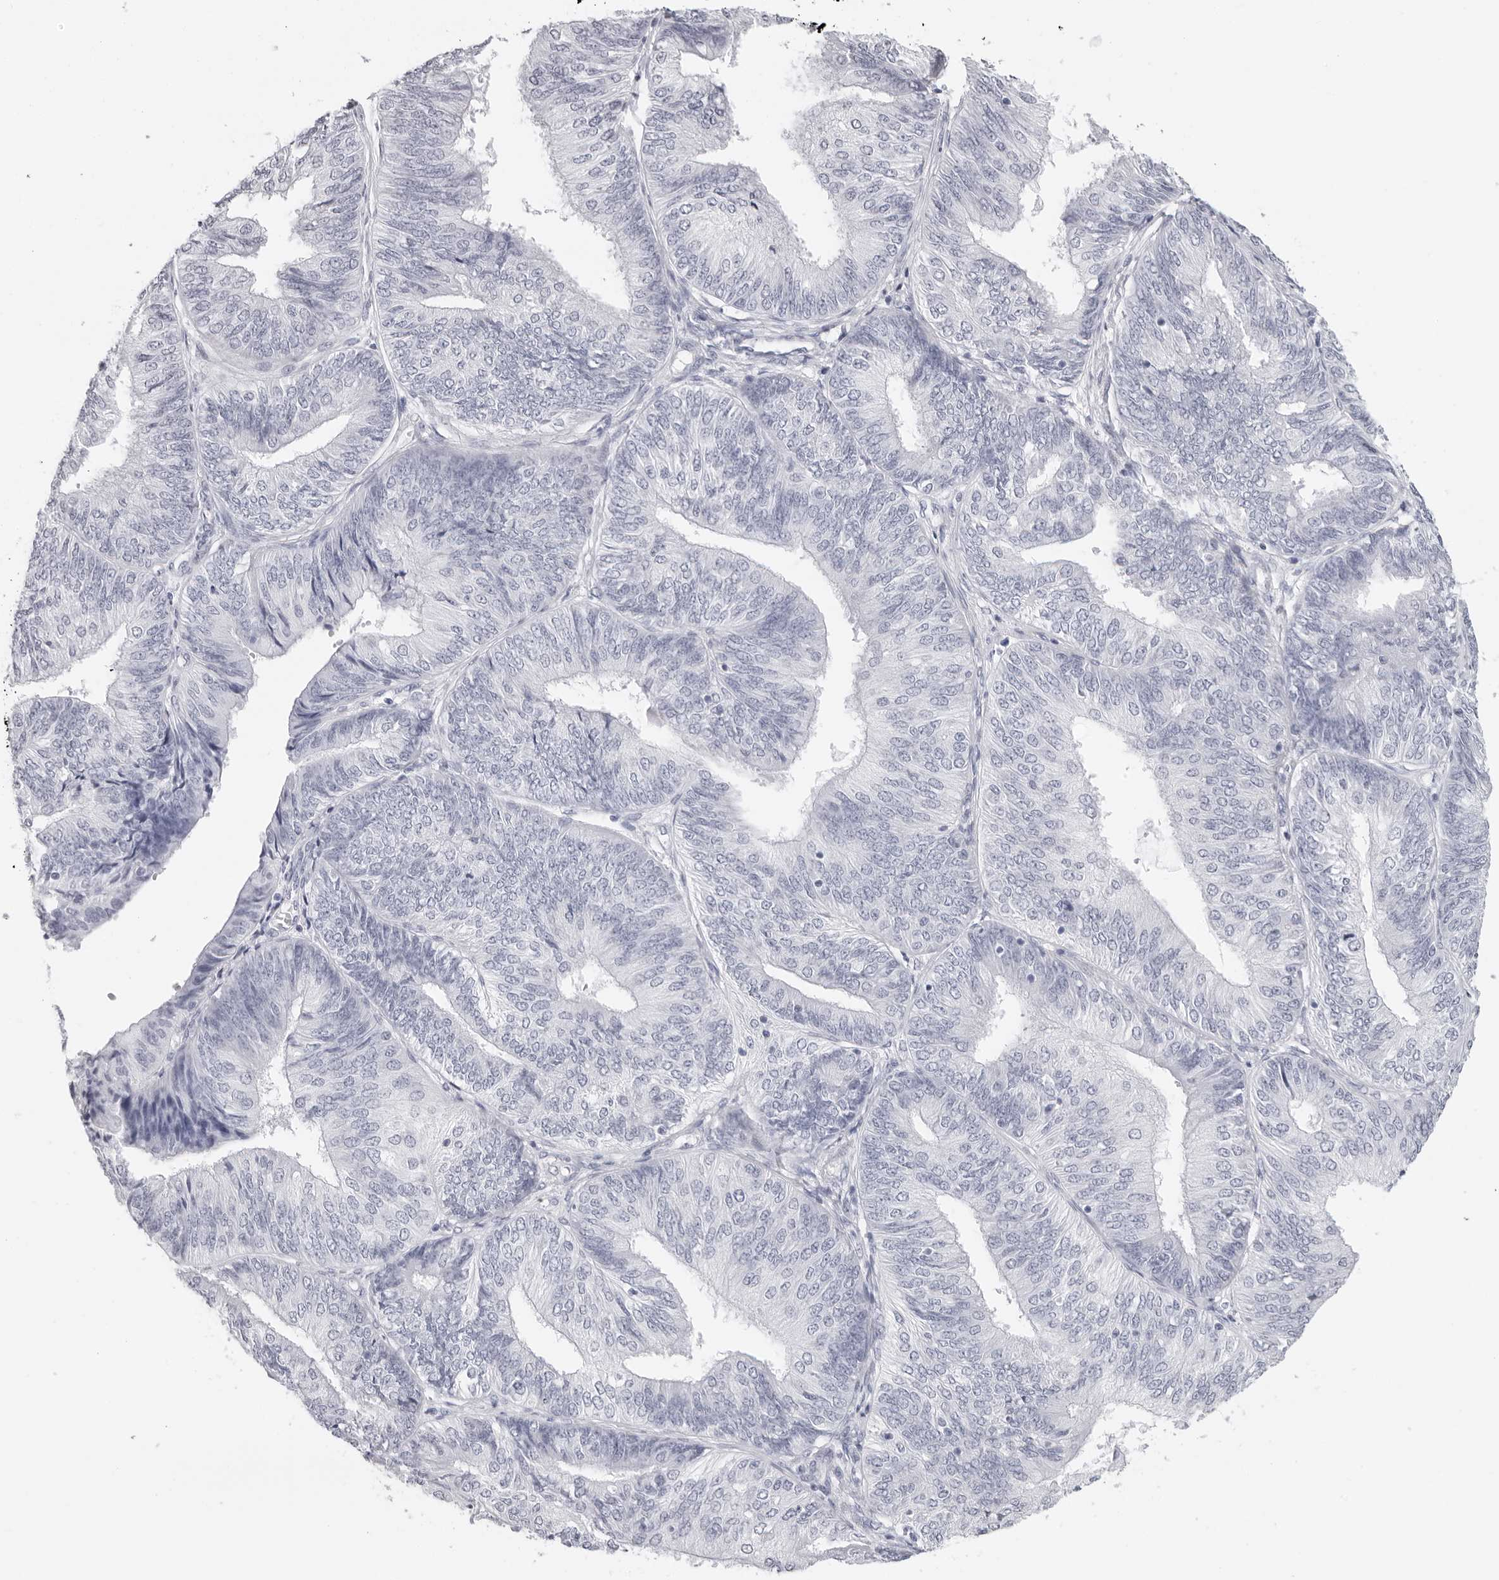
{"staining": {"intensity": "negative", "quantity": "none", "location": "none"}, "tissue": "endometrial cancer", "cell_type": "Tumor cells", "image_type": "cancer", "snomed": [{"axis": "morphology", "description": "Adenocarcinoma, NOS"}, {"axis": "topography", "description": "Endometrium"}], "caption": "A high-resolution image shows immunohistochemistry staining of endometrial cancer (adenocarcinoma), which displays no significant positivity in tumor cells.", "gene": "AGMAT", "patient": {"sex": "female", "age": 58}}